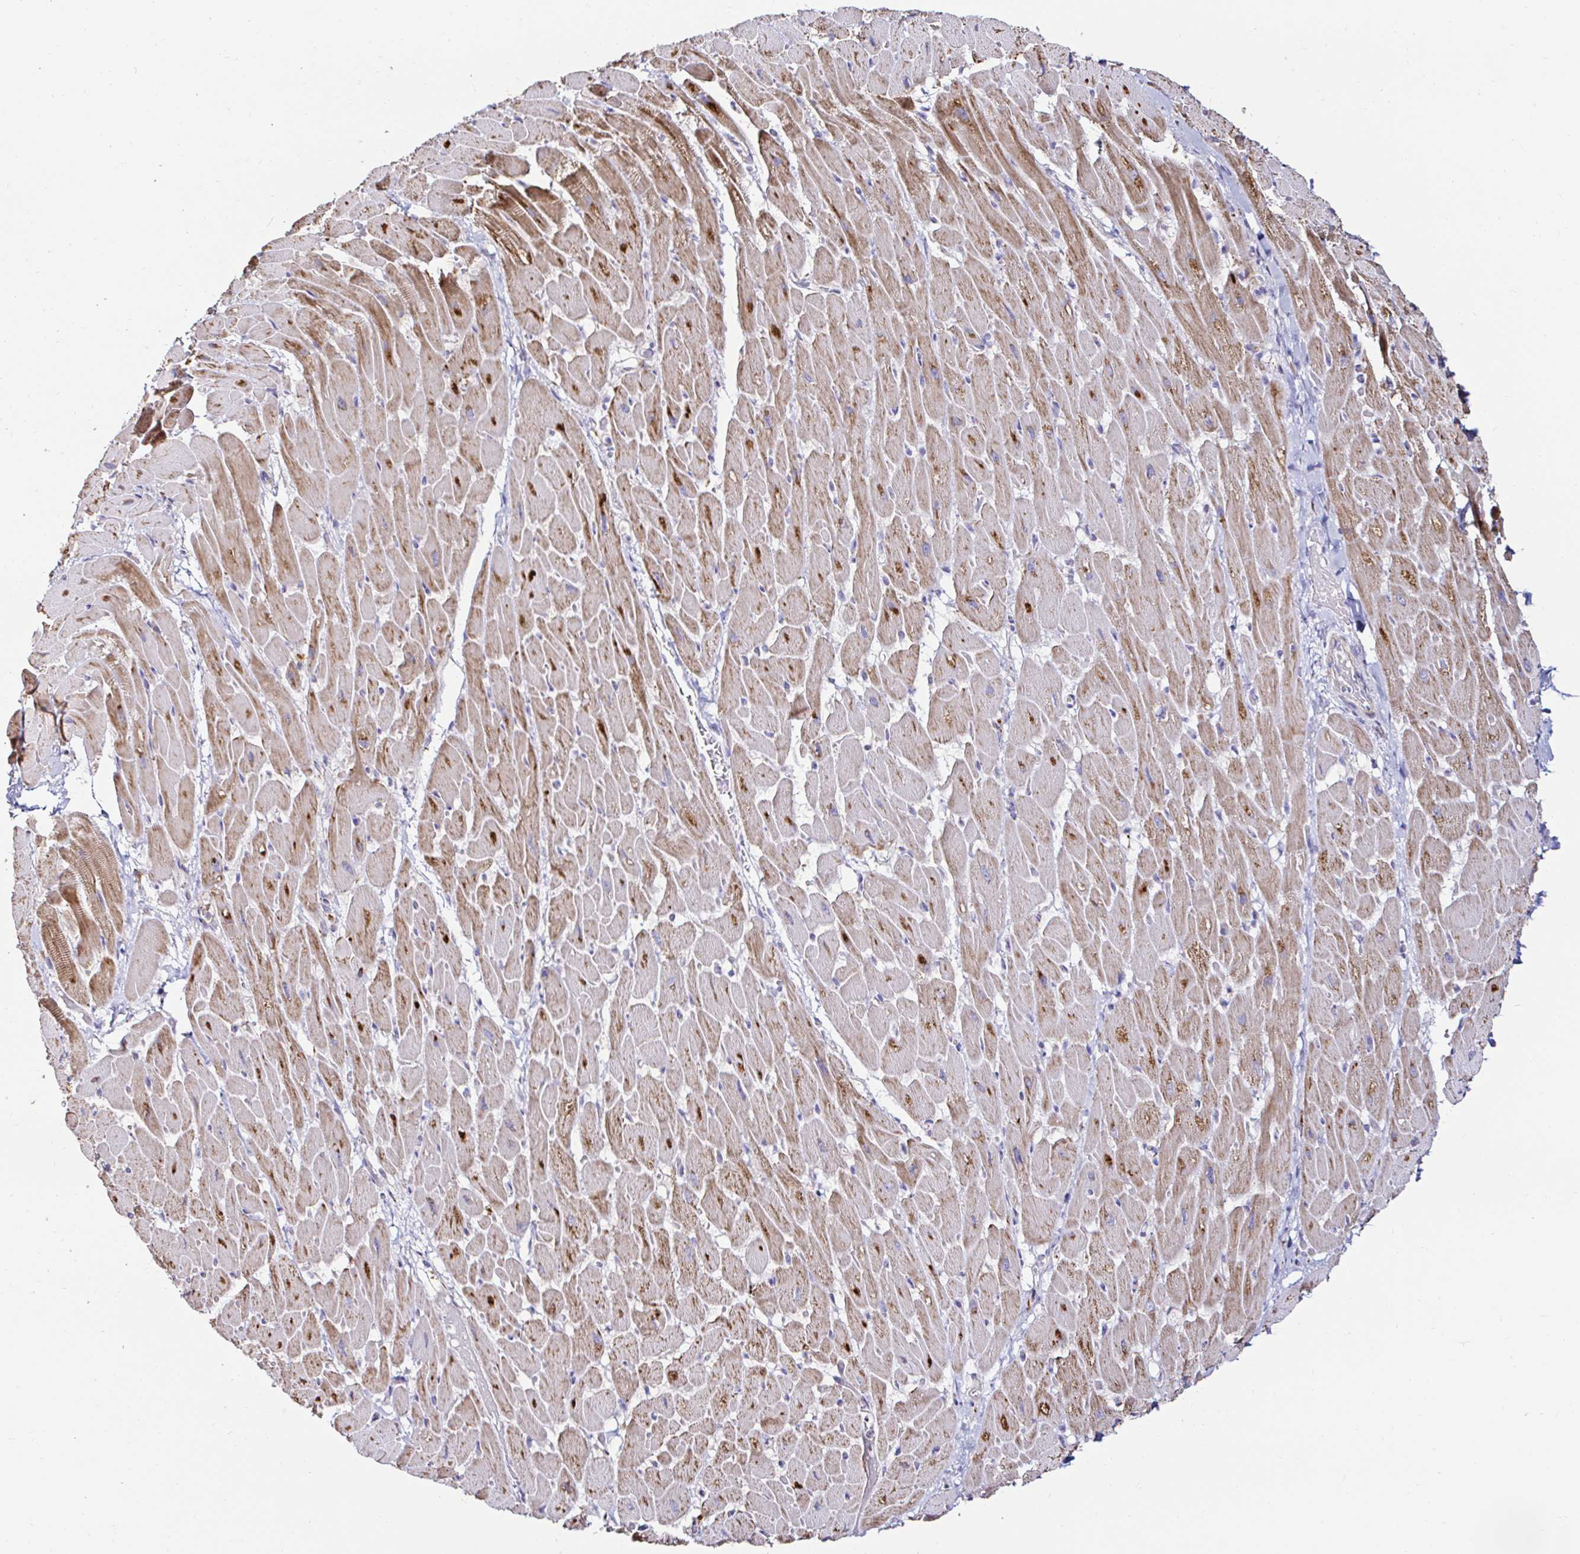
{"staining": {"intensity": "moderate", "quantity": "25%-75%", "location": "cytoplasmic/membranous"}, "tissue": "heart muscle", "cell_type": "Cardiomyocytes", "image_type": "normal", "snomed": [{"axis": "morphology", "description": "Normal tissue, NOS"}, {"axis": "topography", "description": "Heart"}], "caption": "Immunohistochemistry photomicrograph of normal heart muscle: human heart muscle stained using immunohistochemistry (IHC) demonstrates medium levels of moderate protein expression localized specifically in the cytoplasmic/membranous of cardiomyocytes, appearing as a cytoplasmic/membranous brown color.", "gene": "GALNS", "patient": {"sex": "male", "age": 37}}